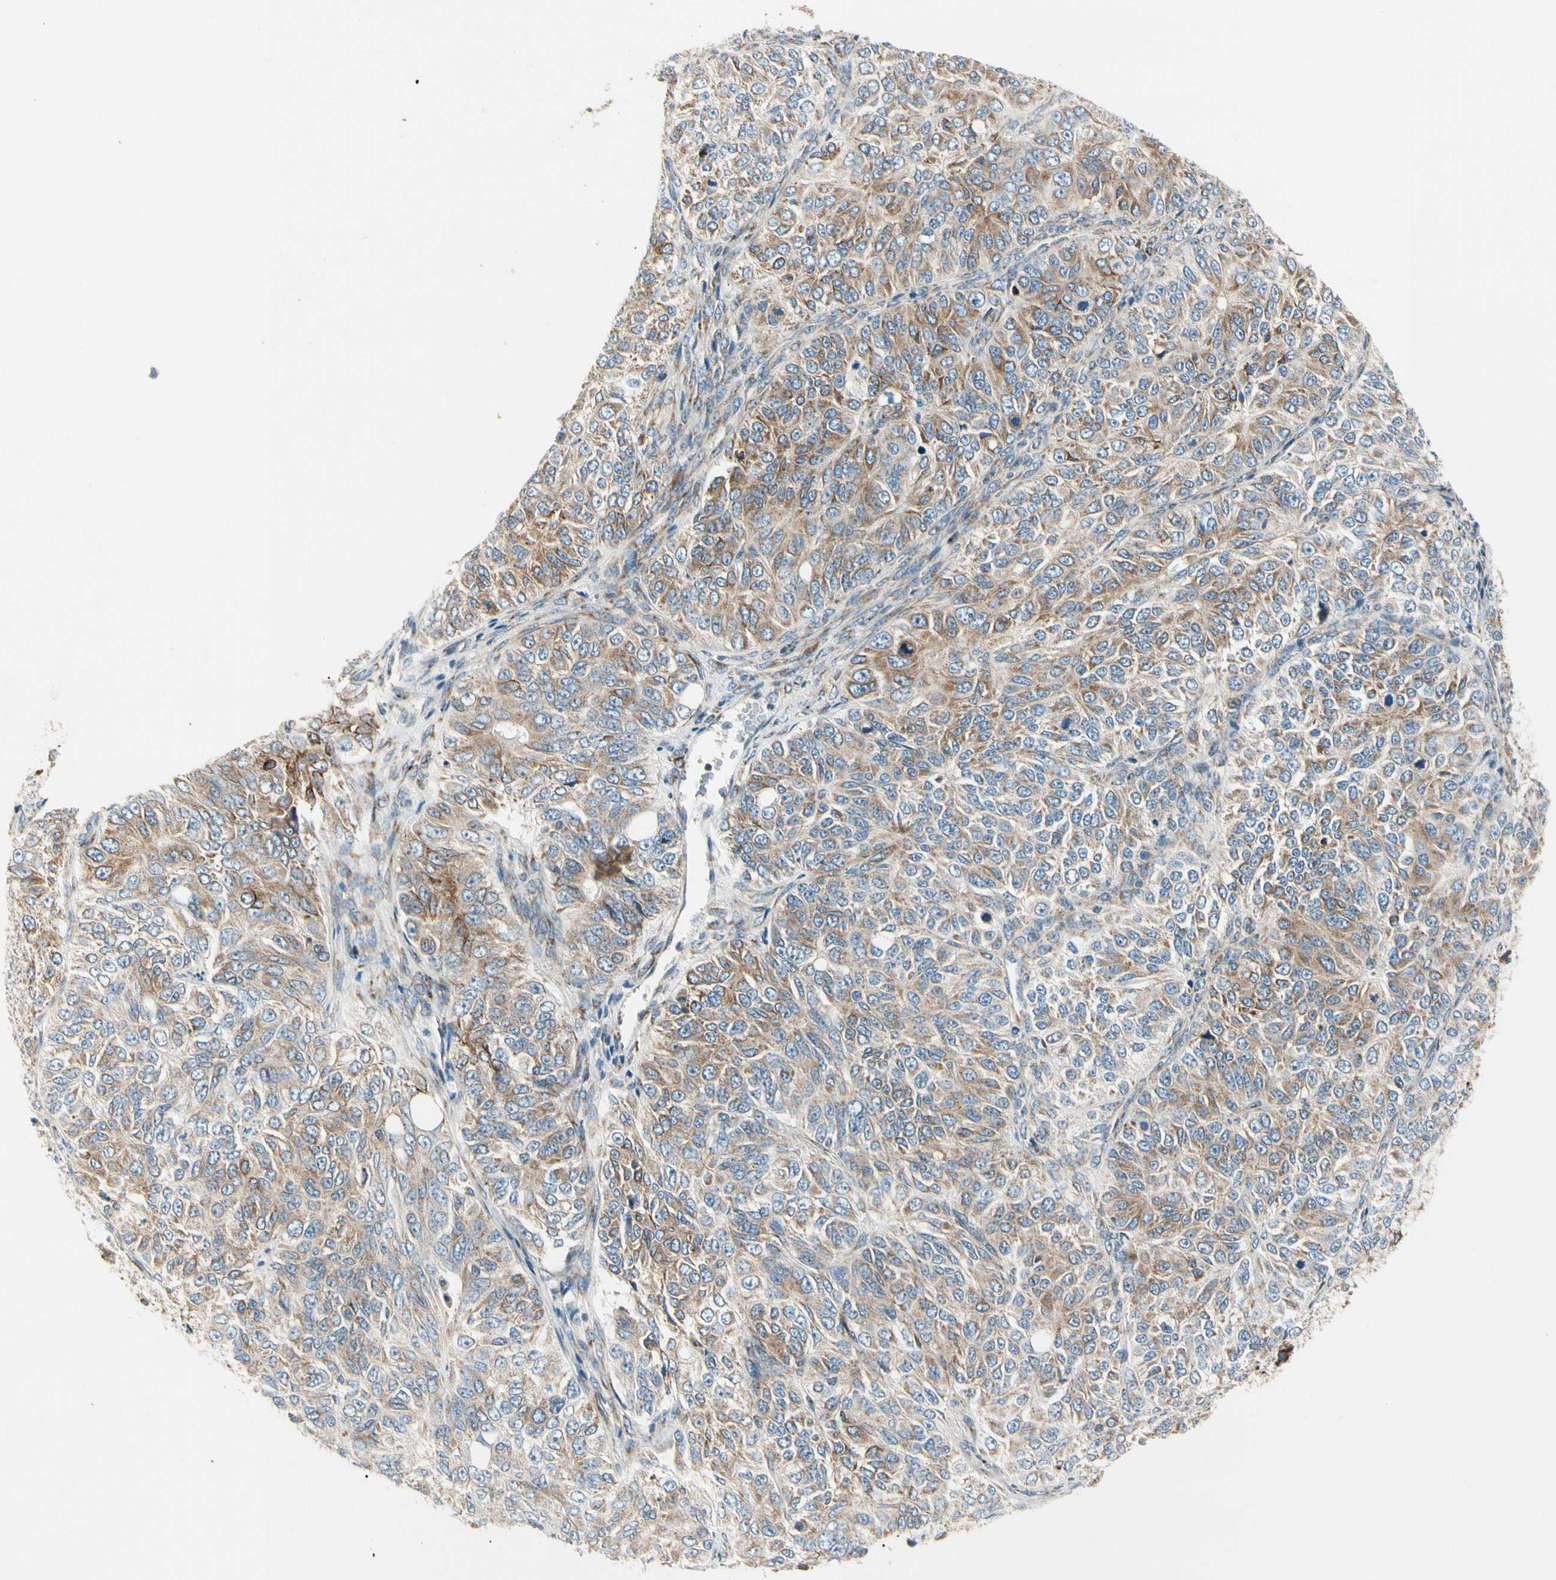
{"staining": {"intensity": "weak", "quantity": ">75%", "location": "cytoplasmic/membranous"}, "tissue": "ovarian cancer", "cell_type": "Tumor cells", "image_type": "cancer", "snomed": [{"axis": "morphology", "description": "Carcinoma, endometroid"}, {"axis": "topography", "description": "Ovary"}], "caption": "IHC micrograph of ovarian endometroid carcinoma stained for a protein (brown), which displays low levels of weak cytoplasmic/membranous staining in approximately >75% of tumor cells.", "gene": "MRPL9", "patient": {"sex": "female", "age": 51}}